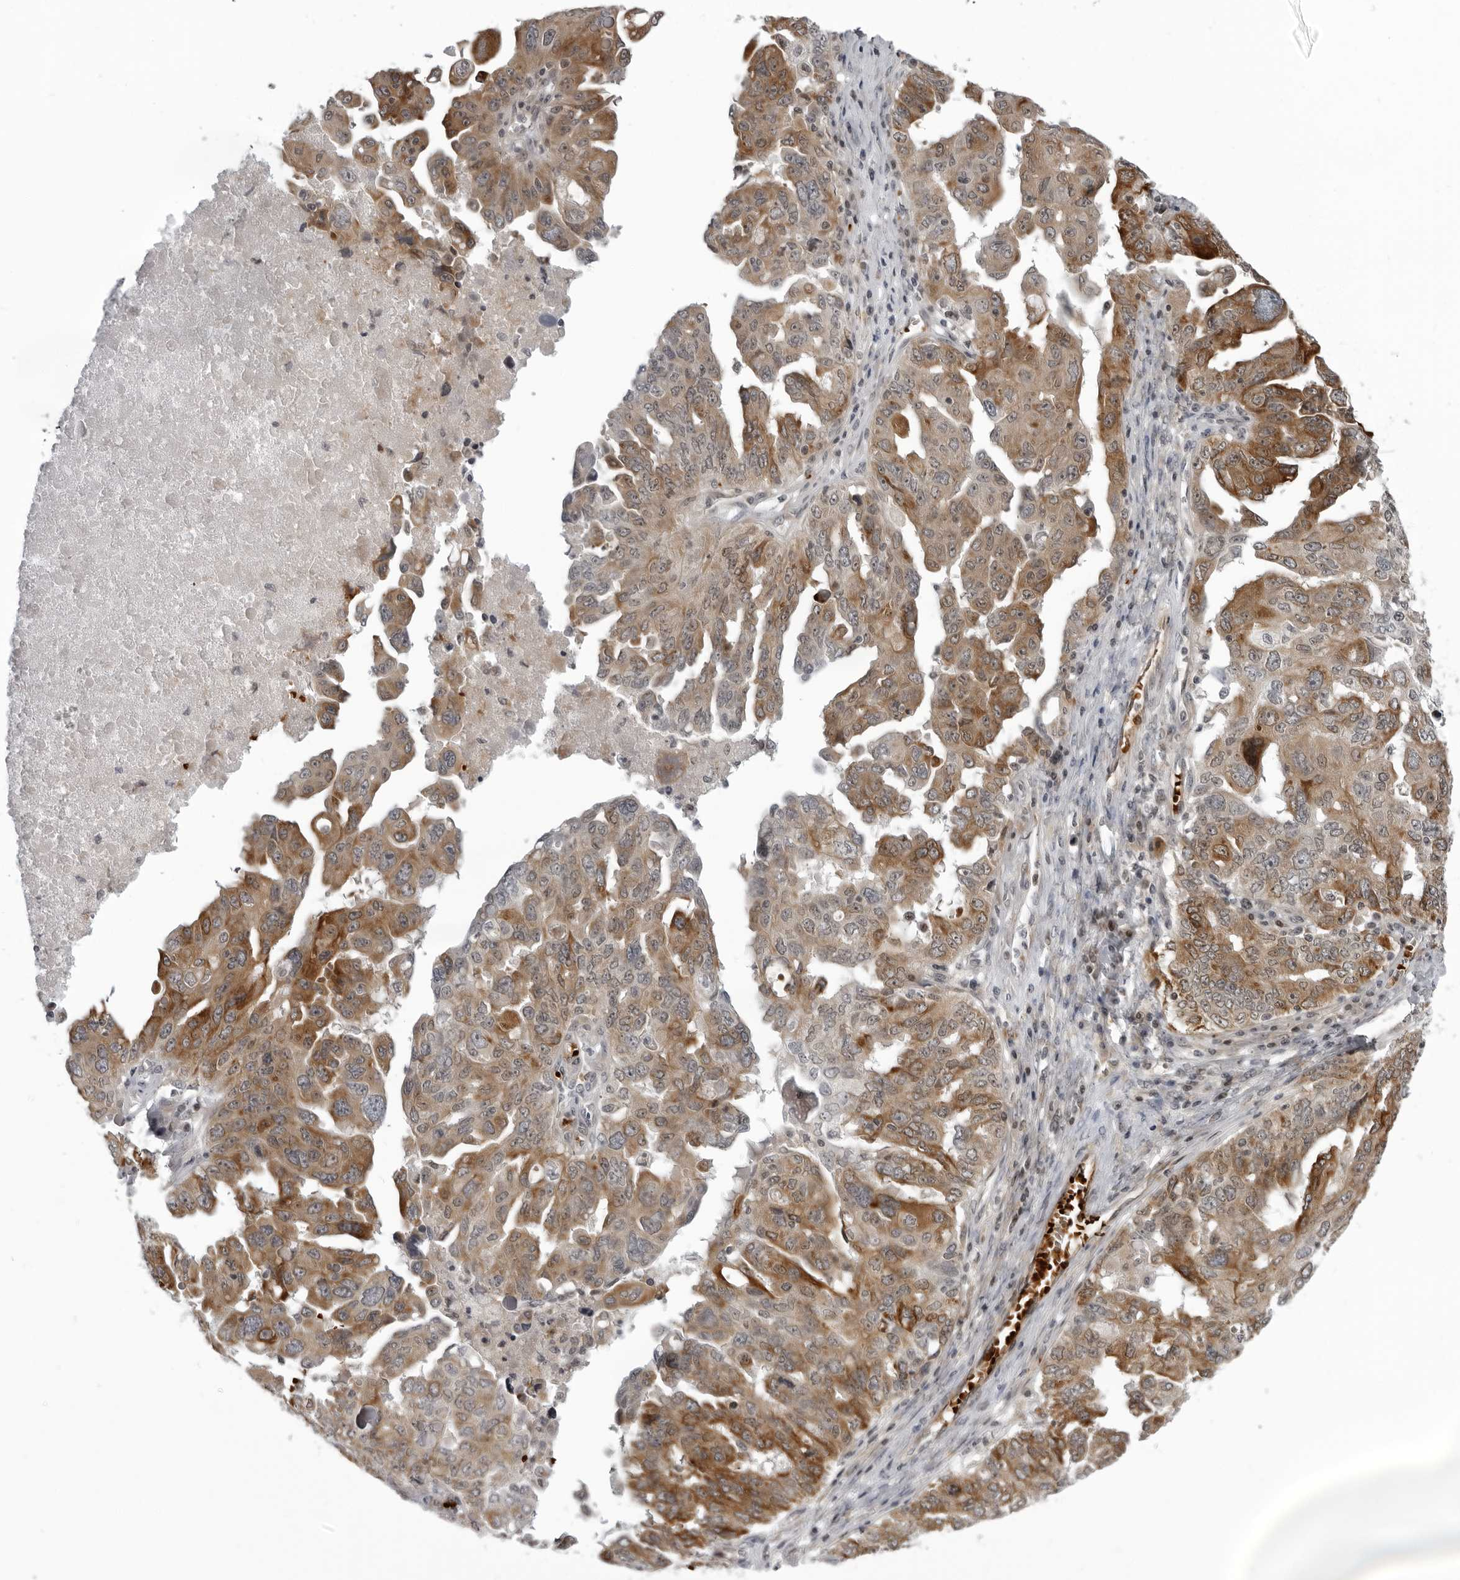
{"staining": {"intensity": "moderate", "quantity": ">75%", "location": "cytoplasmic/membranous"}, "tissue": "ovarian cancer", "cell_type": "Tumor cells", "image_type": "cancer", "snomed": [{"axis": "morphology", "description": "Carcinoma, endometroid"}, {"axis": "topography", "description": "Ovary"}], "caption": "The immunohistochemical stain shows moderate cytoplasmic/membranous positivity in tumor cells of ovarian cancer tissue.", "gene": "THOP1", "patient": {"sex": "female", "age": 62}}